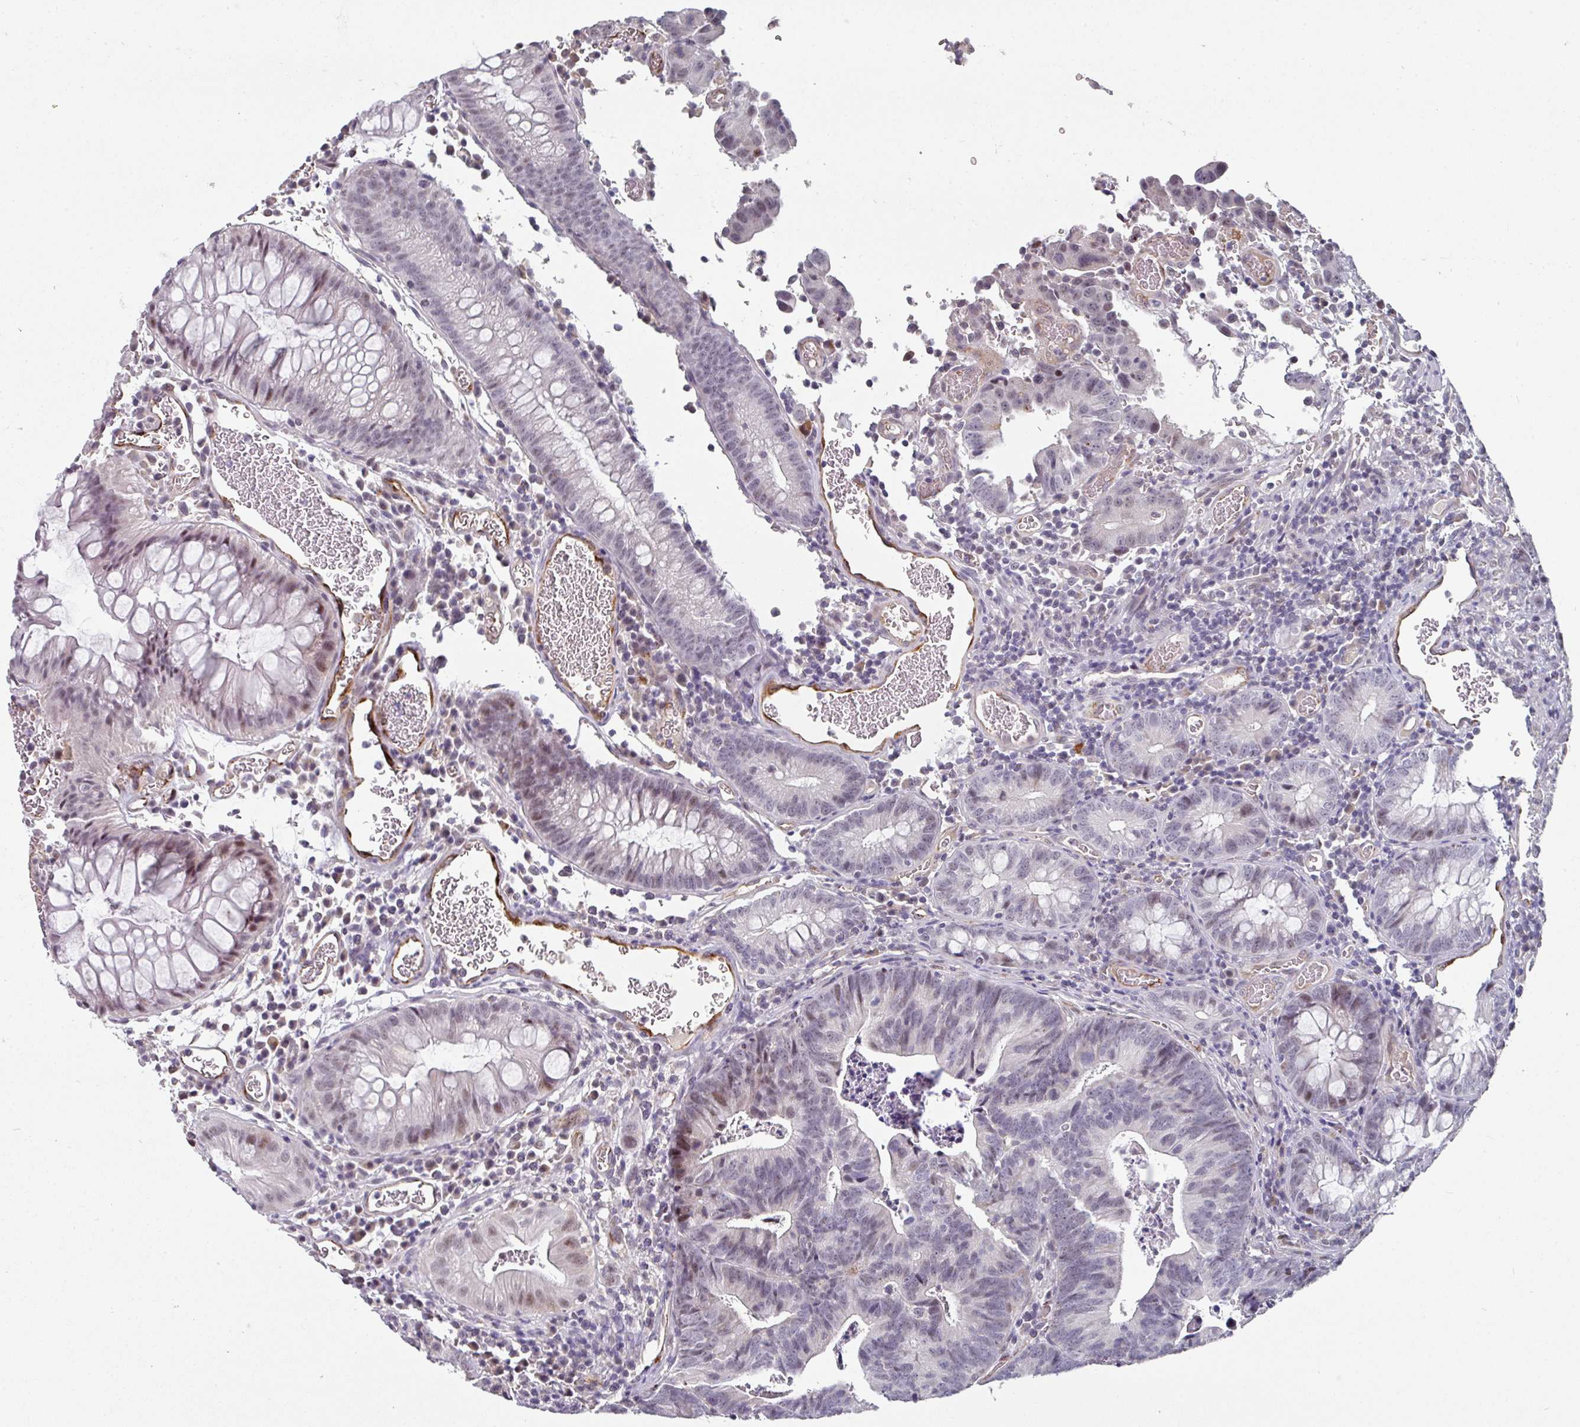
{"staining": {"intensity": "moderate", "quantity": "<25%", "location": "nuclear"}, "tissue": "colorectal cancer", "cell_type": "Tumor cells", "image_type": "cancer", "snomed": [{"axis": "morphology", "description": "Adenocarcinoma, NOS"}, {"axis": "topography", "description": "Colon"}], "caption": "A brown stain shows moderate nuclear positivity of a protein in colorectal cancer (adenocarcinoma) tumor cells.", "gene": "SIDT2", "patient": {"sex": "female", "age": 57}}